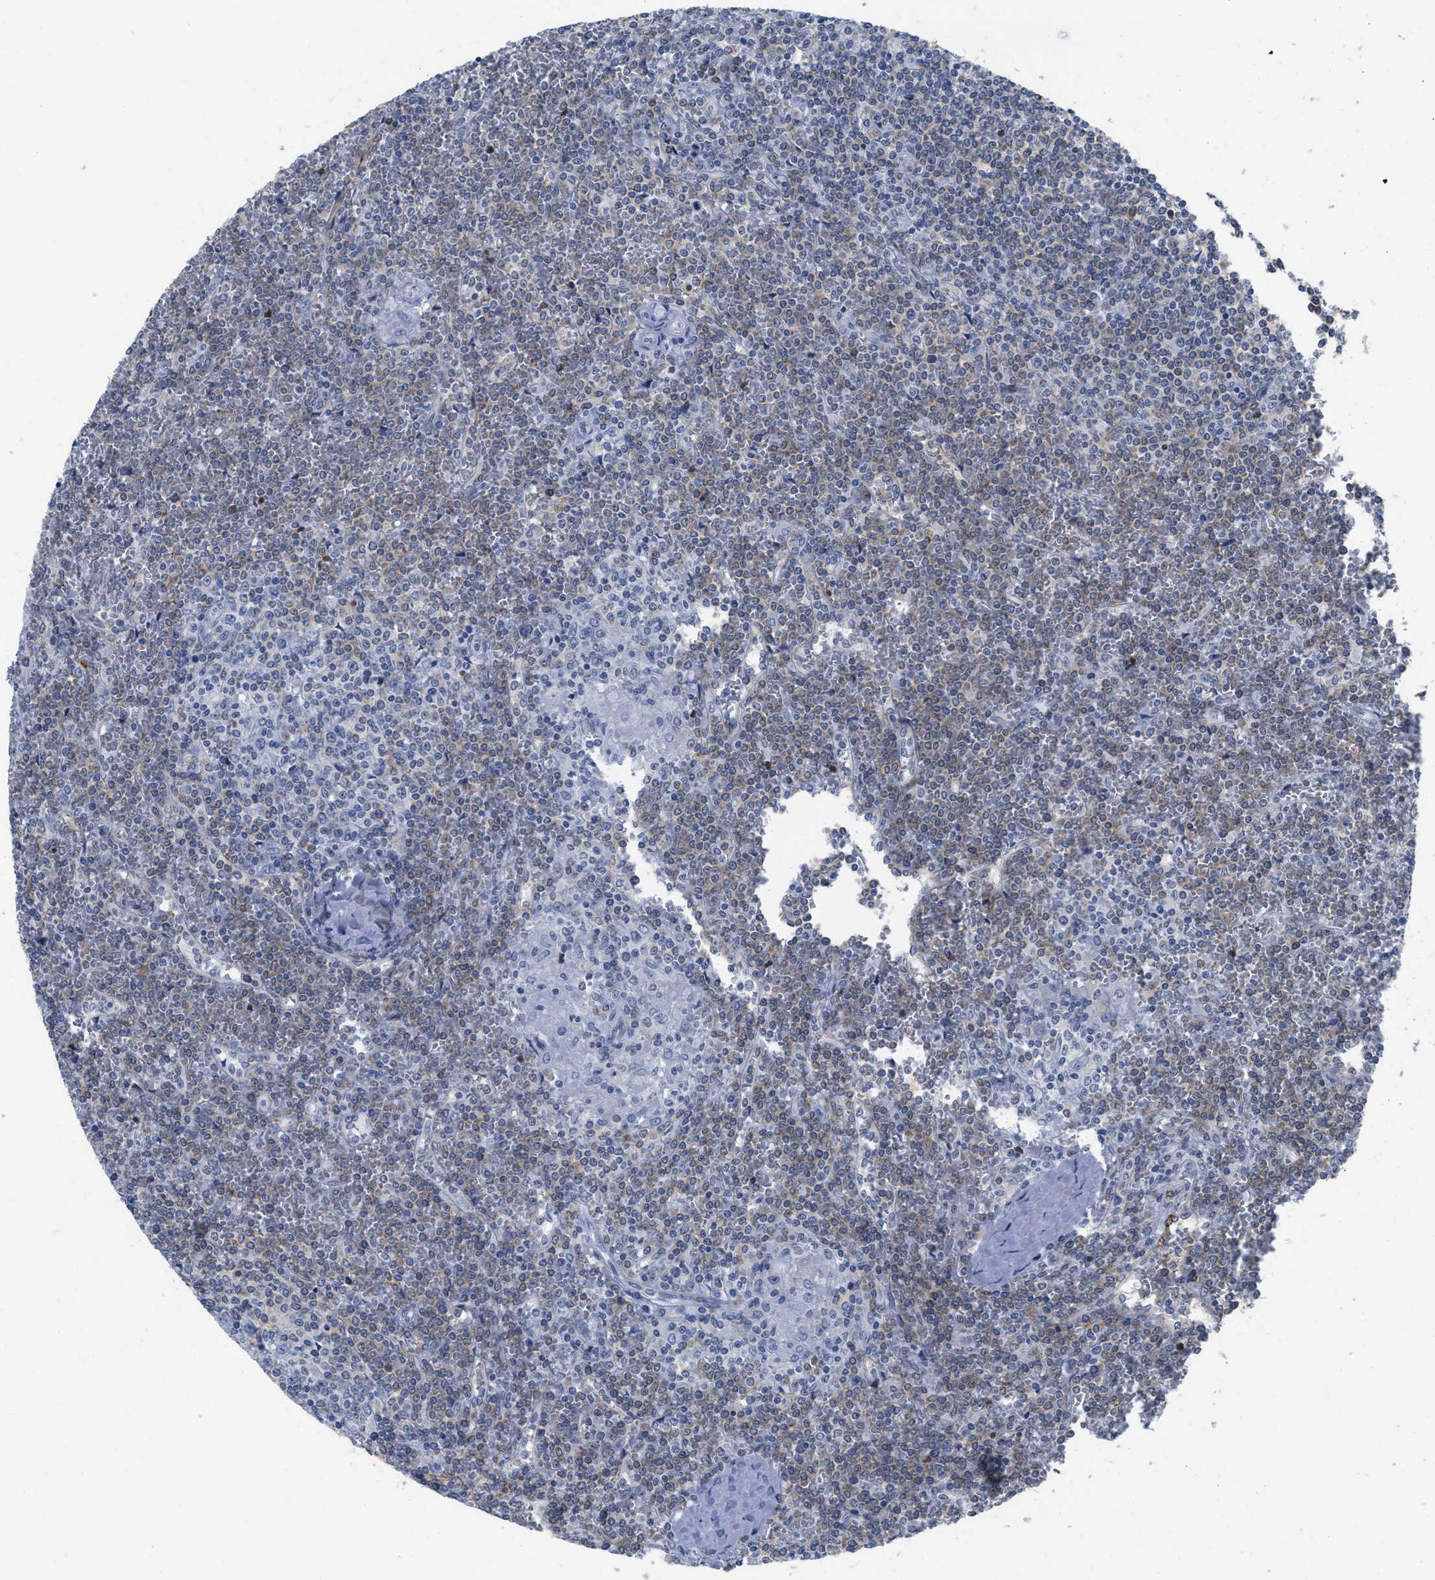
{"staining": {"intensity": "weak", "quantity": "25%-75%", "location": "cytoplasmic/membranous"}, "tissue": "lymphoma", "cell_type": "Tumor cells", "image_type": "cancer", "snomed": [{"axis": "morphology", "description": "Malignant lymphoma, non-Hodgkin's type, Low grade"}, {"axis": "topography", "description": "Spleen"}], "caption": "Protein staining of malignant lymphoma, non-Hodgkin's type (low-grade) tissue demonstrates weak cytoplasmic/membranous staining in approximately 25%-75% of tumor cells.", "gene": "ACKR1", "patient": {"sex": "female", "age": 19}}